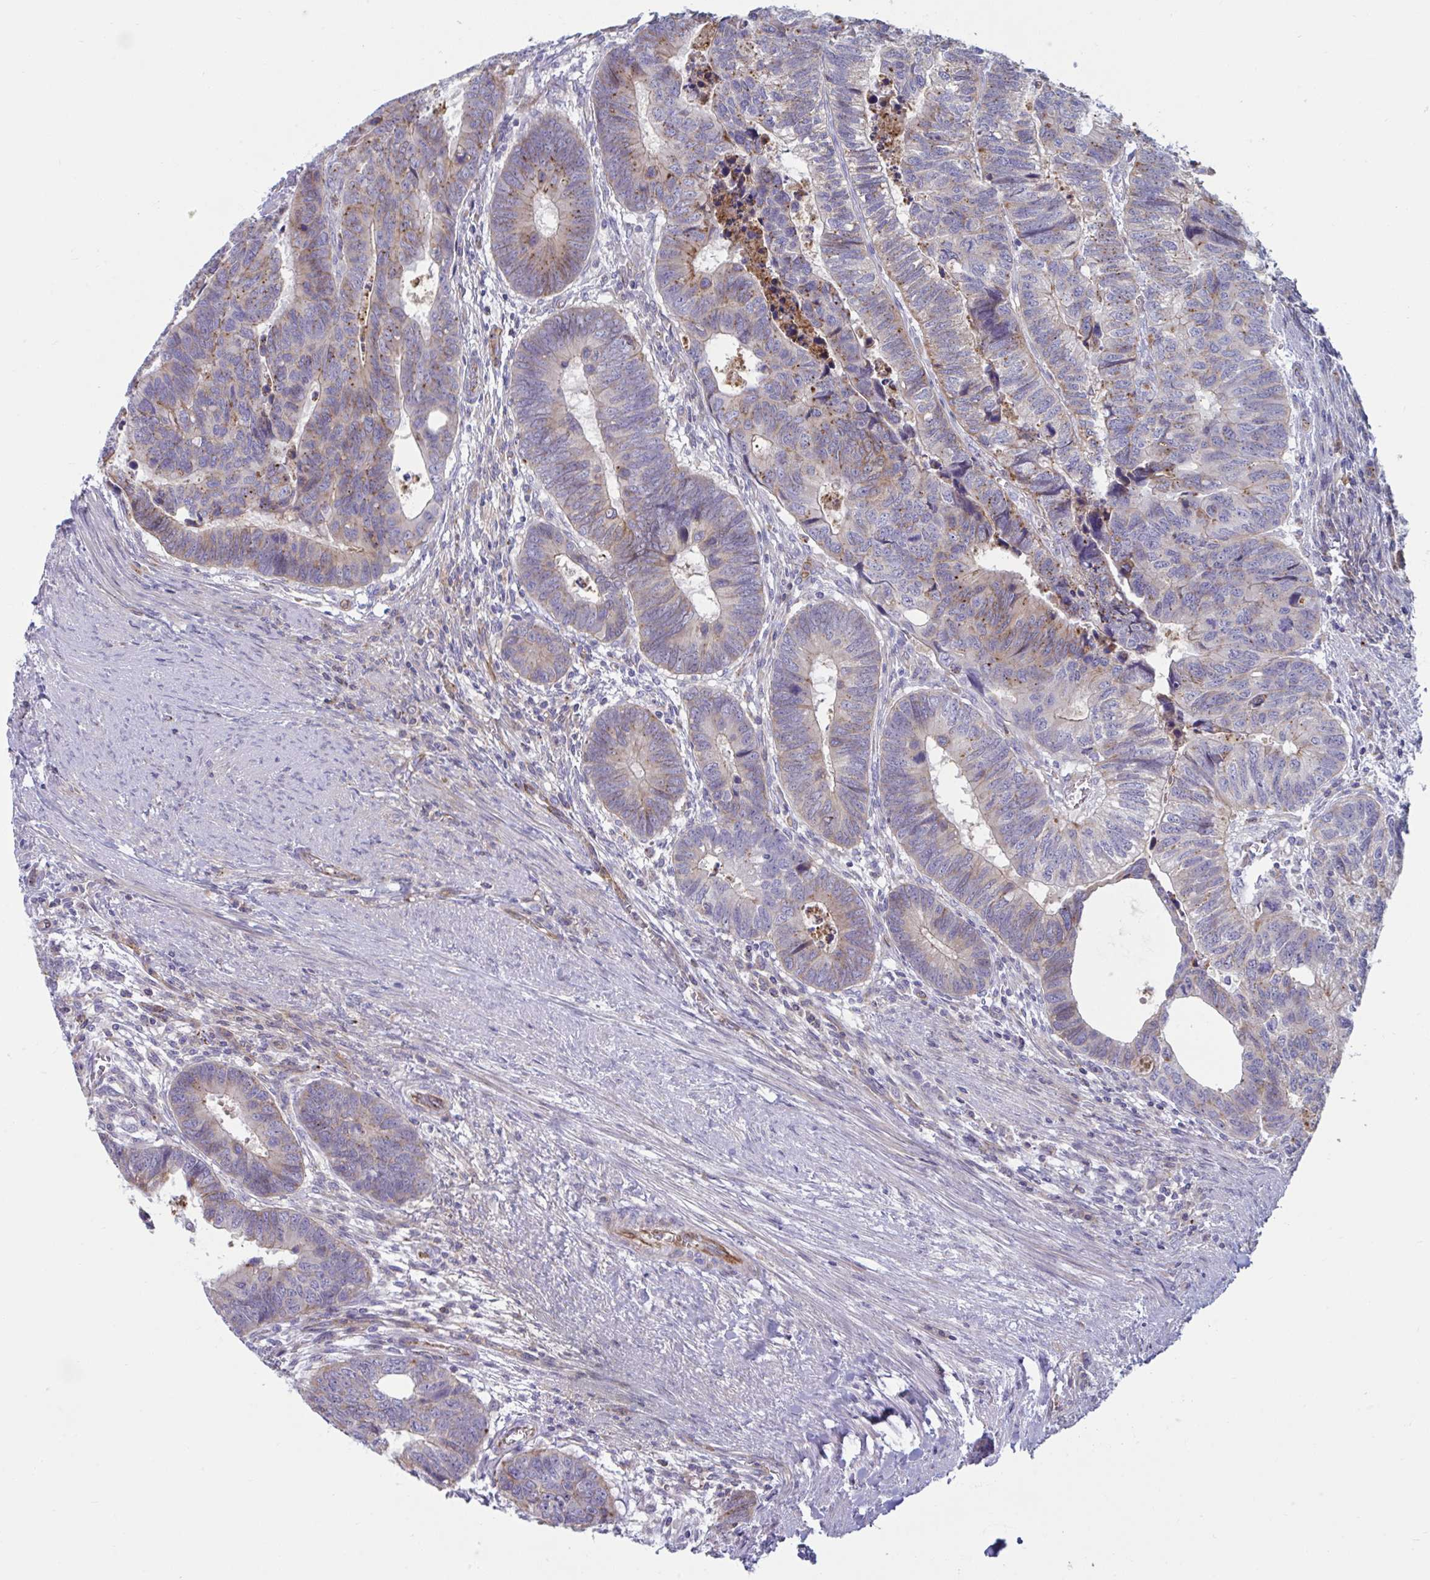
{"staining": {"intensity": "weak", "quantity": "25%-75%", "location": "cytoplasmic/membranous"}, "tissue": "colorectal cancer", "cell_type": "Tumor cells", "image_type": "cancer", "snomed": [{"axis": "morphology", "description": "Adenocarcinoma, NOS"}, {"axis": "topography", "description": "Colon"}], "caption": "IHC of human colorectal cancer exhibits low levels of weak cytoplasmic/membranous staining in about 25%-75% of tumor cells. (Stains: DAB (3,3'-diaminobenzidine) in brown, nuclei in blue, Microscopy: brightfield microscopy at high magnification).", "gene": "SLC9A6", "patient": {"sex": "male", "age": 62}}